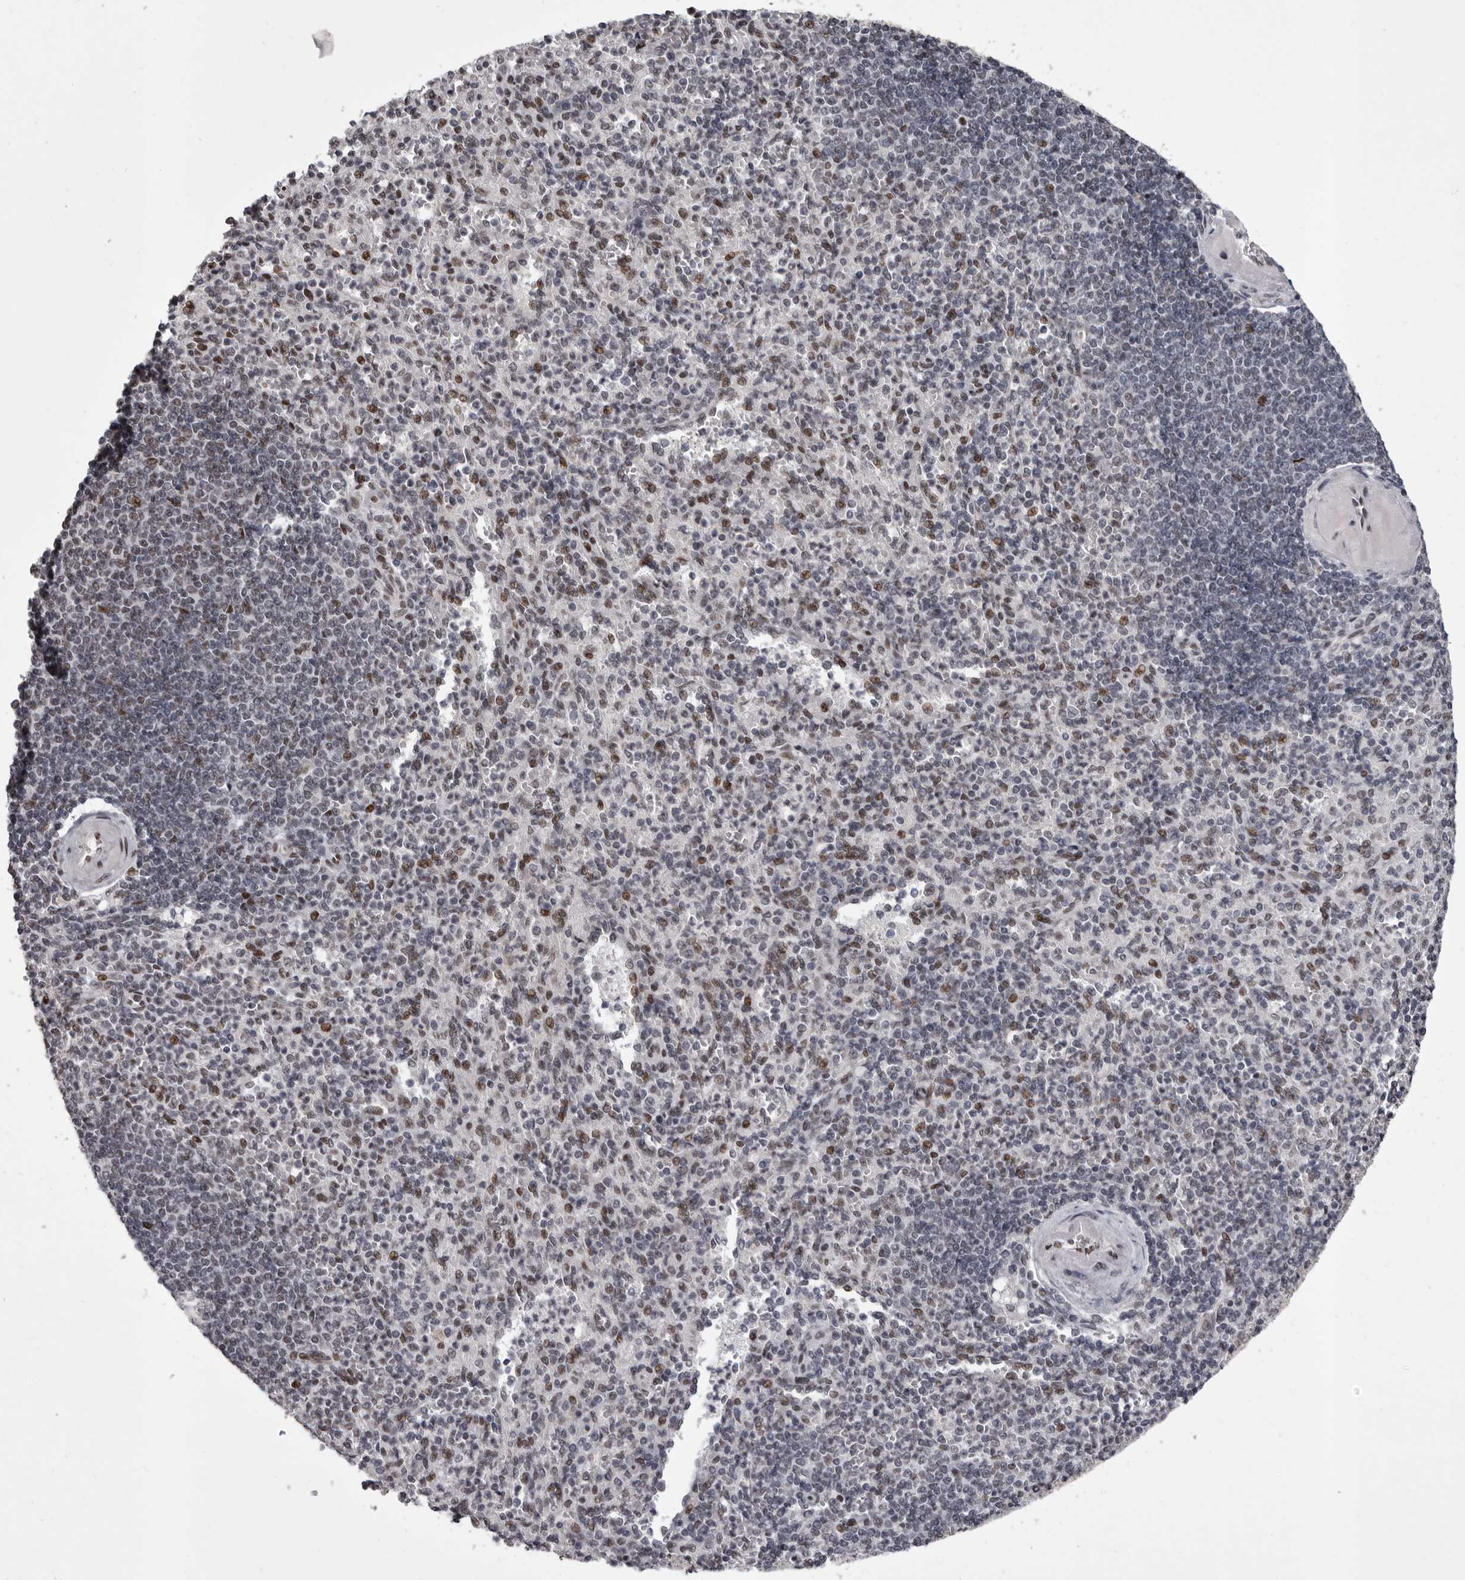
{"staining": {"intensity": "moderate", "quantity": "25%-75%", "location": "nuclear"}, "tissue": "spleen", "cell_type": "Cells in red pulp", "image_type": "normal", "snomed": [{"axis": "morphology", "description": "Normal tissue, NOS"}, {"axis": "topography", "description": "Spleen"}], "caption": "High-magnification brightfield microscopy of unremarkable spleen stained with DAB (brown) and counterstained with hematoxylin (blue). cells in red pulp exhibit moderate nuclear expression is appreciated in about25%-75% of cells. (Brightfield microscopy of DAB IHC at high magnification).", "gene": "NUMA1", "patient": {"sex": "female", "age": 74}}